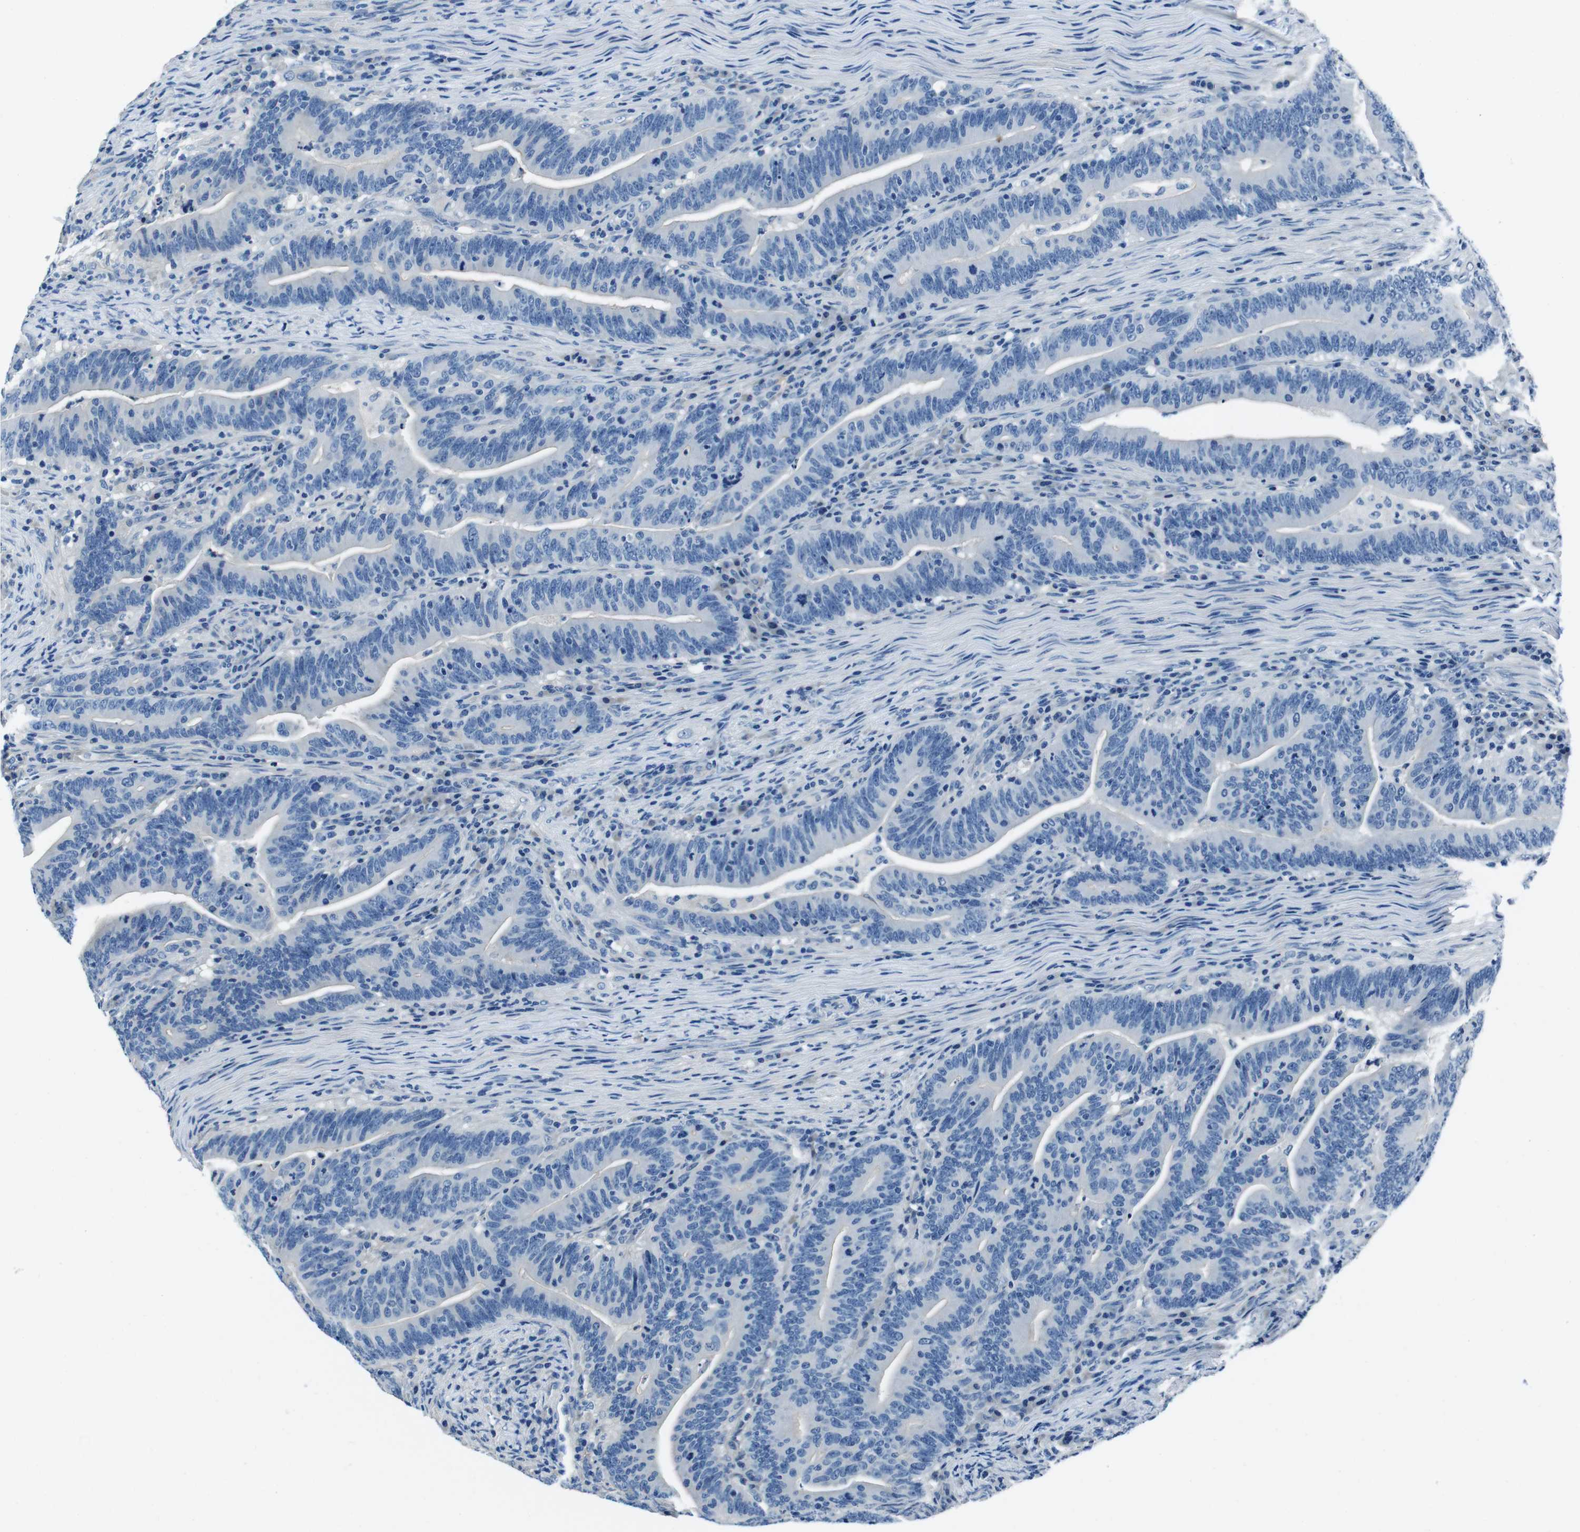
{"staining": {"intensity": "negative", "quantity": "none", "location": "none"}, "tissue": "colorectal cancer", "cell_type": "Tumor cells", "image_type": "cancer", "snomed": [{"axis": "morphology", "description": "Normal tissue, NOS"}, {"axis": "morphology", "description": "Adenocarcinoma, NOS"}, {"axis": "topography", "description": "Colon"}], "caption": "Histopathology image shows no significant protein expression in tumor cells of colorectal adenocarcinoma.", "gene": "CASQ1", "patient": {"sex": "female", "age": 66}}